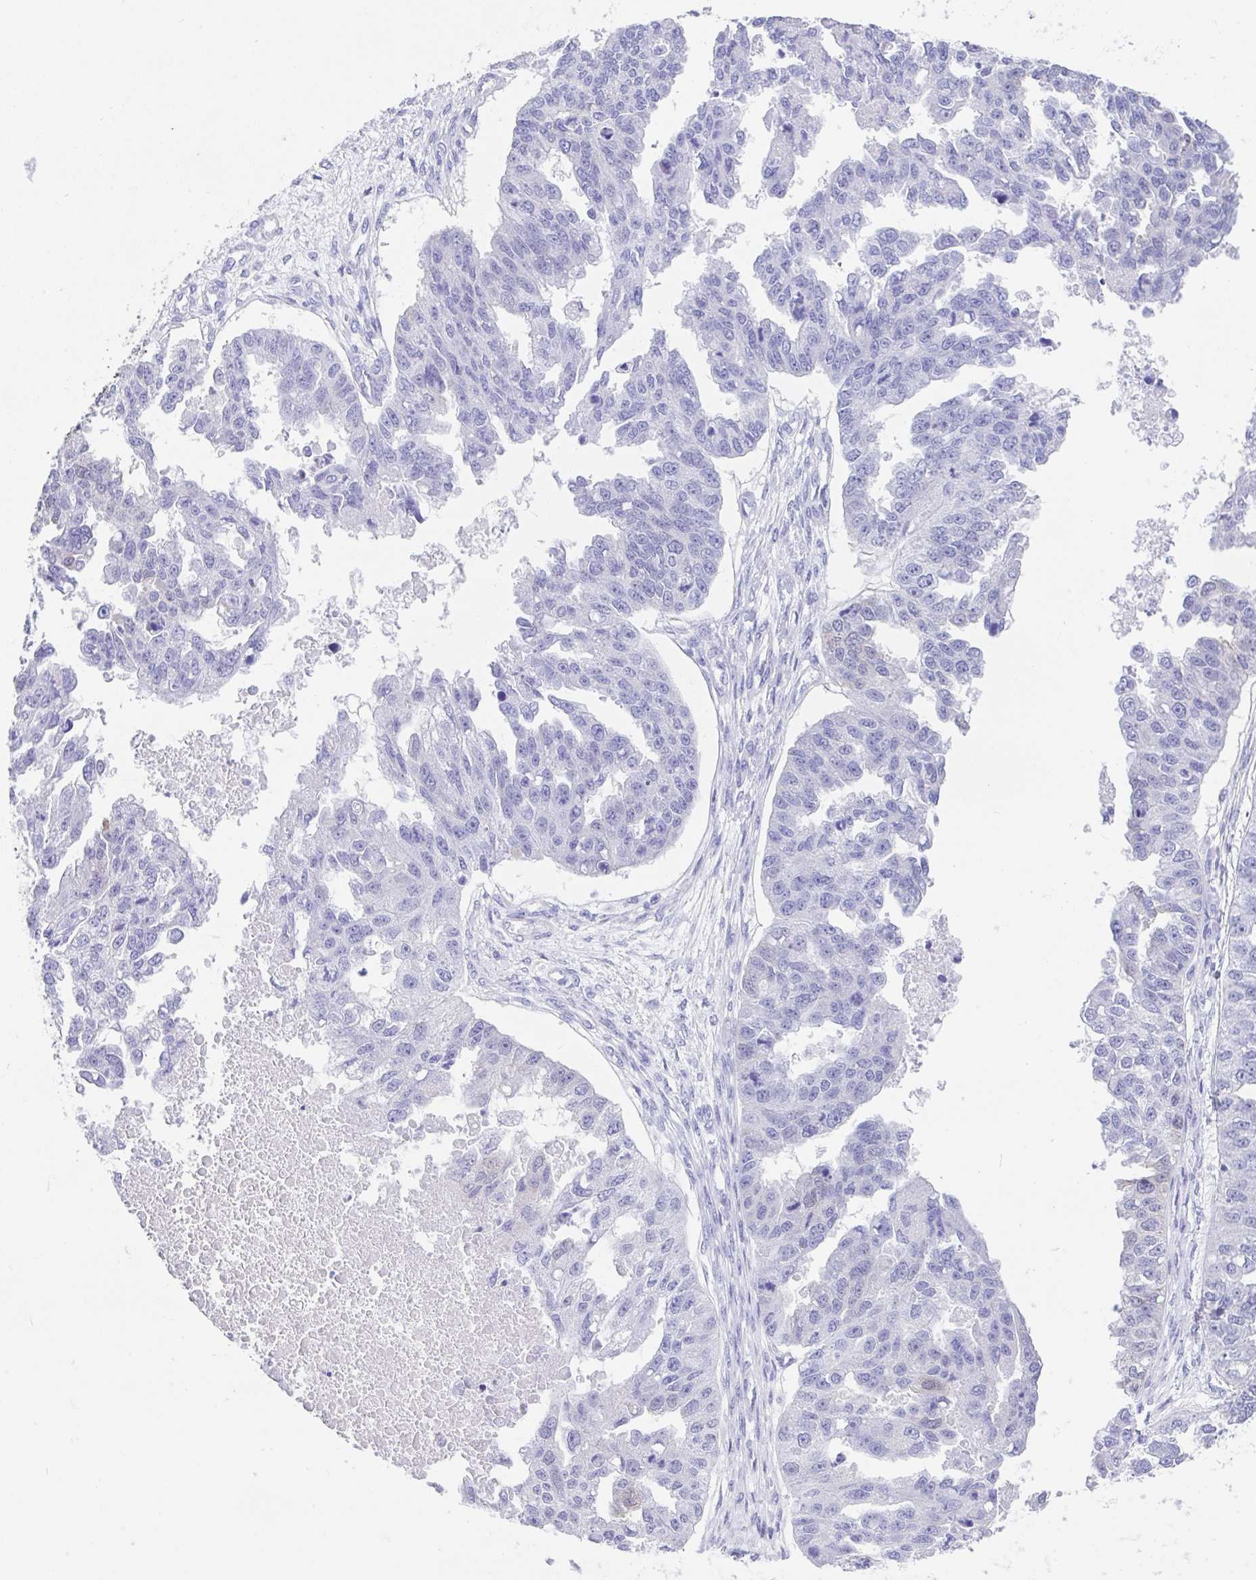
{"staining": {"intensity": "weak", "quantity": "<25%", "location": "cytoplasmic/membranous"}, "tissue": "ovarian cancer", "cell_type": "Tumor cells", "image_type": "cancer", "snomed": [{"axis": "morphology", "description": "Cystadenocarcinoma, serous, NOS"}, {"axis": "topography", "description": "Ovary"}], "caption": "Immunohistochemistry (IHC) histopathology image of neoplastic tissue: human ovarian cancer stained with DAB exhibits no significant protein expression in tumor cells. (DAB (3,3'-diaminobenzidine) IHC with hematoxylin counter stain).", "gene": "FAM107A", "patient": {"sex": "female", "age": 58}}